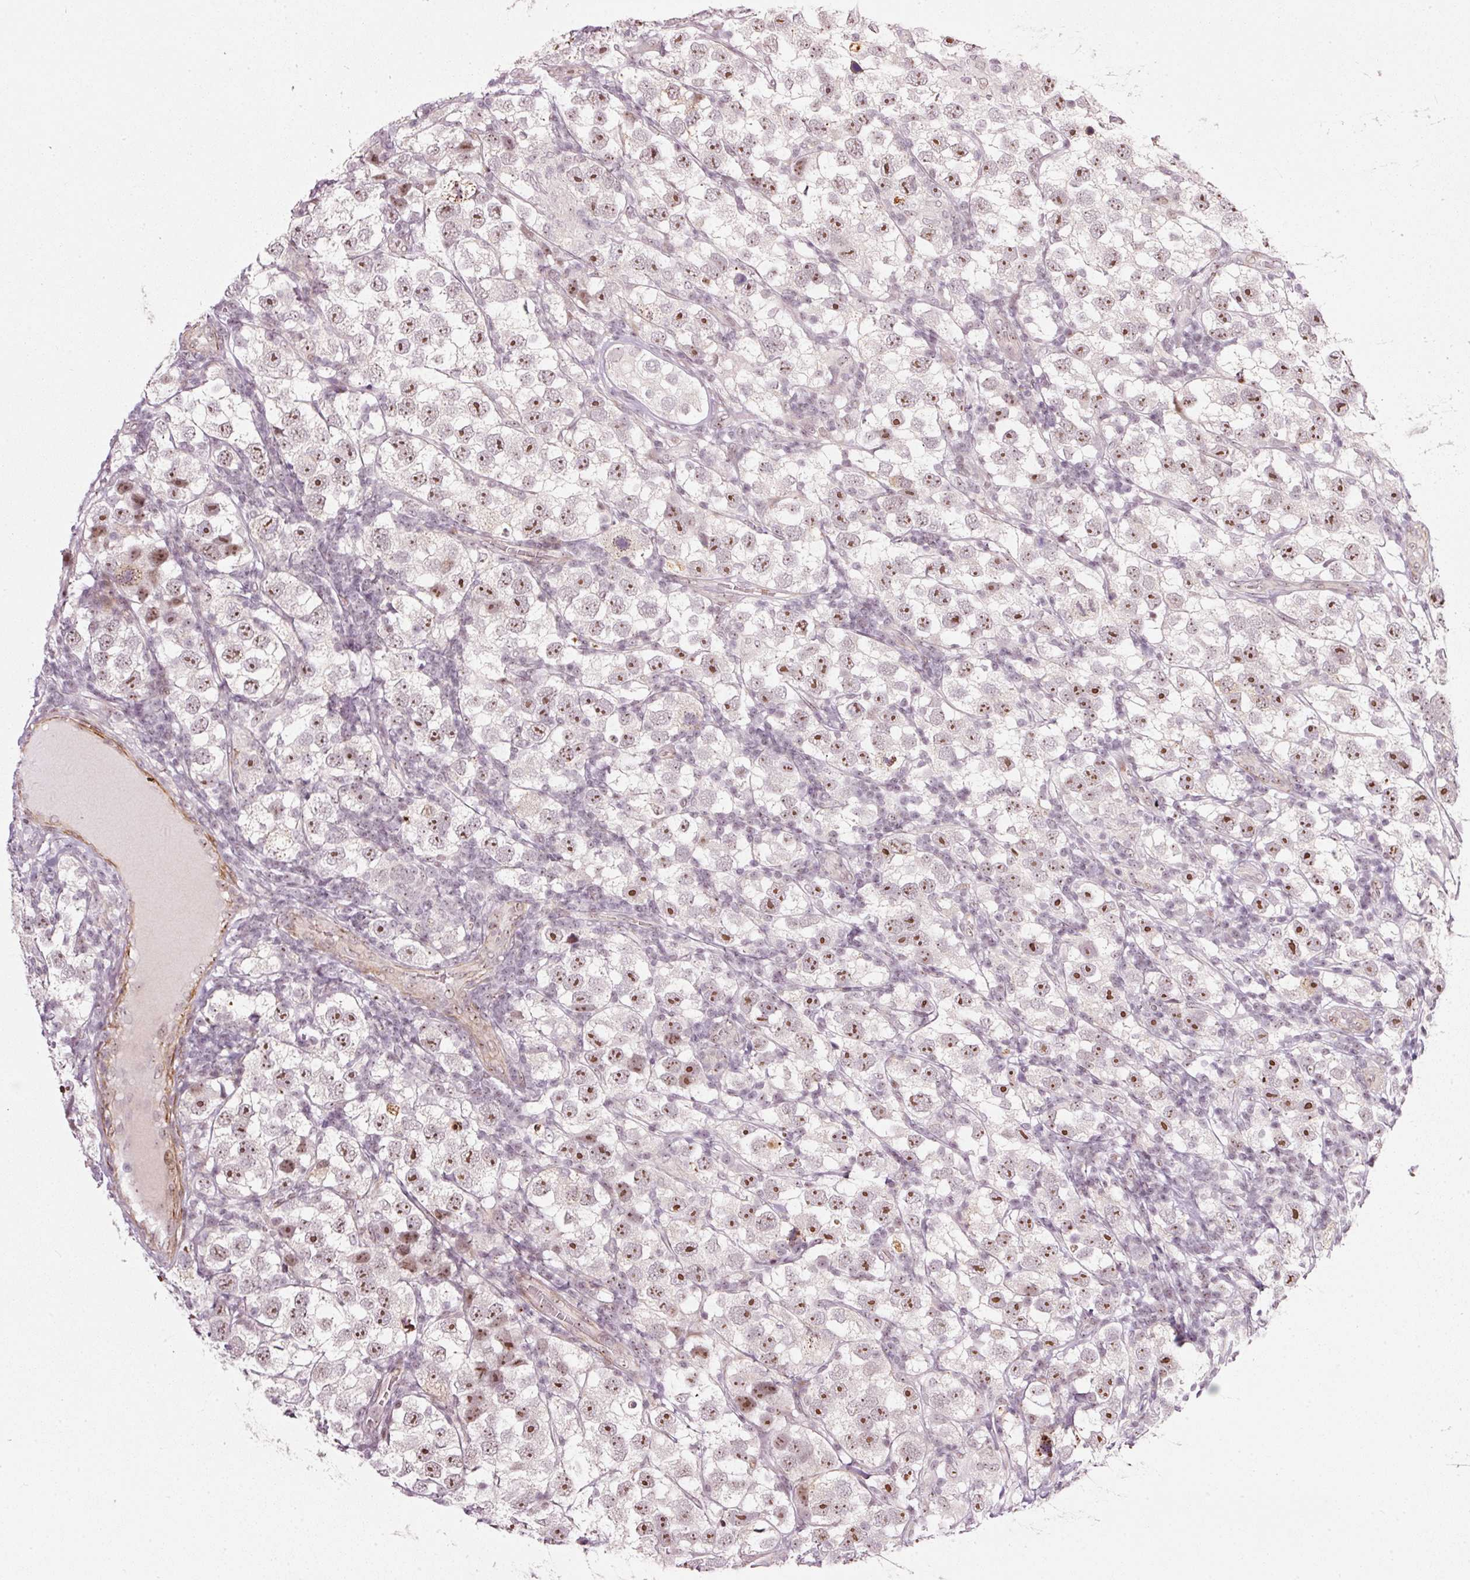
{"staining": {"intensity": "moderate", "quantity": ">75%", "location": "nuclear"}, "tissue": "testis cancer", "cell_type": "Tumor cells", "image_type": "cancer", "snomed": [{"axis": "morphology", "description": "Seminoma, NOS"}, {"axis": "topography", "description": "Testis"}], "caption": "This photomicrograph displays IHC staining of seminoma (testis), with medium moderate nuclear expression in approximately >75% of tumor cells.", "gene": "MXRA8", "patient": {"sex": "male", "age": 26}}